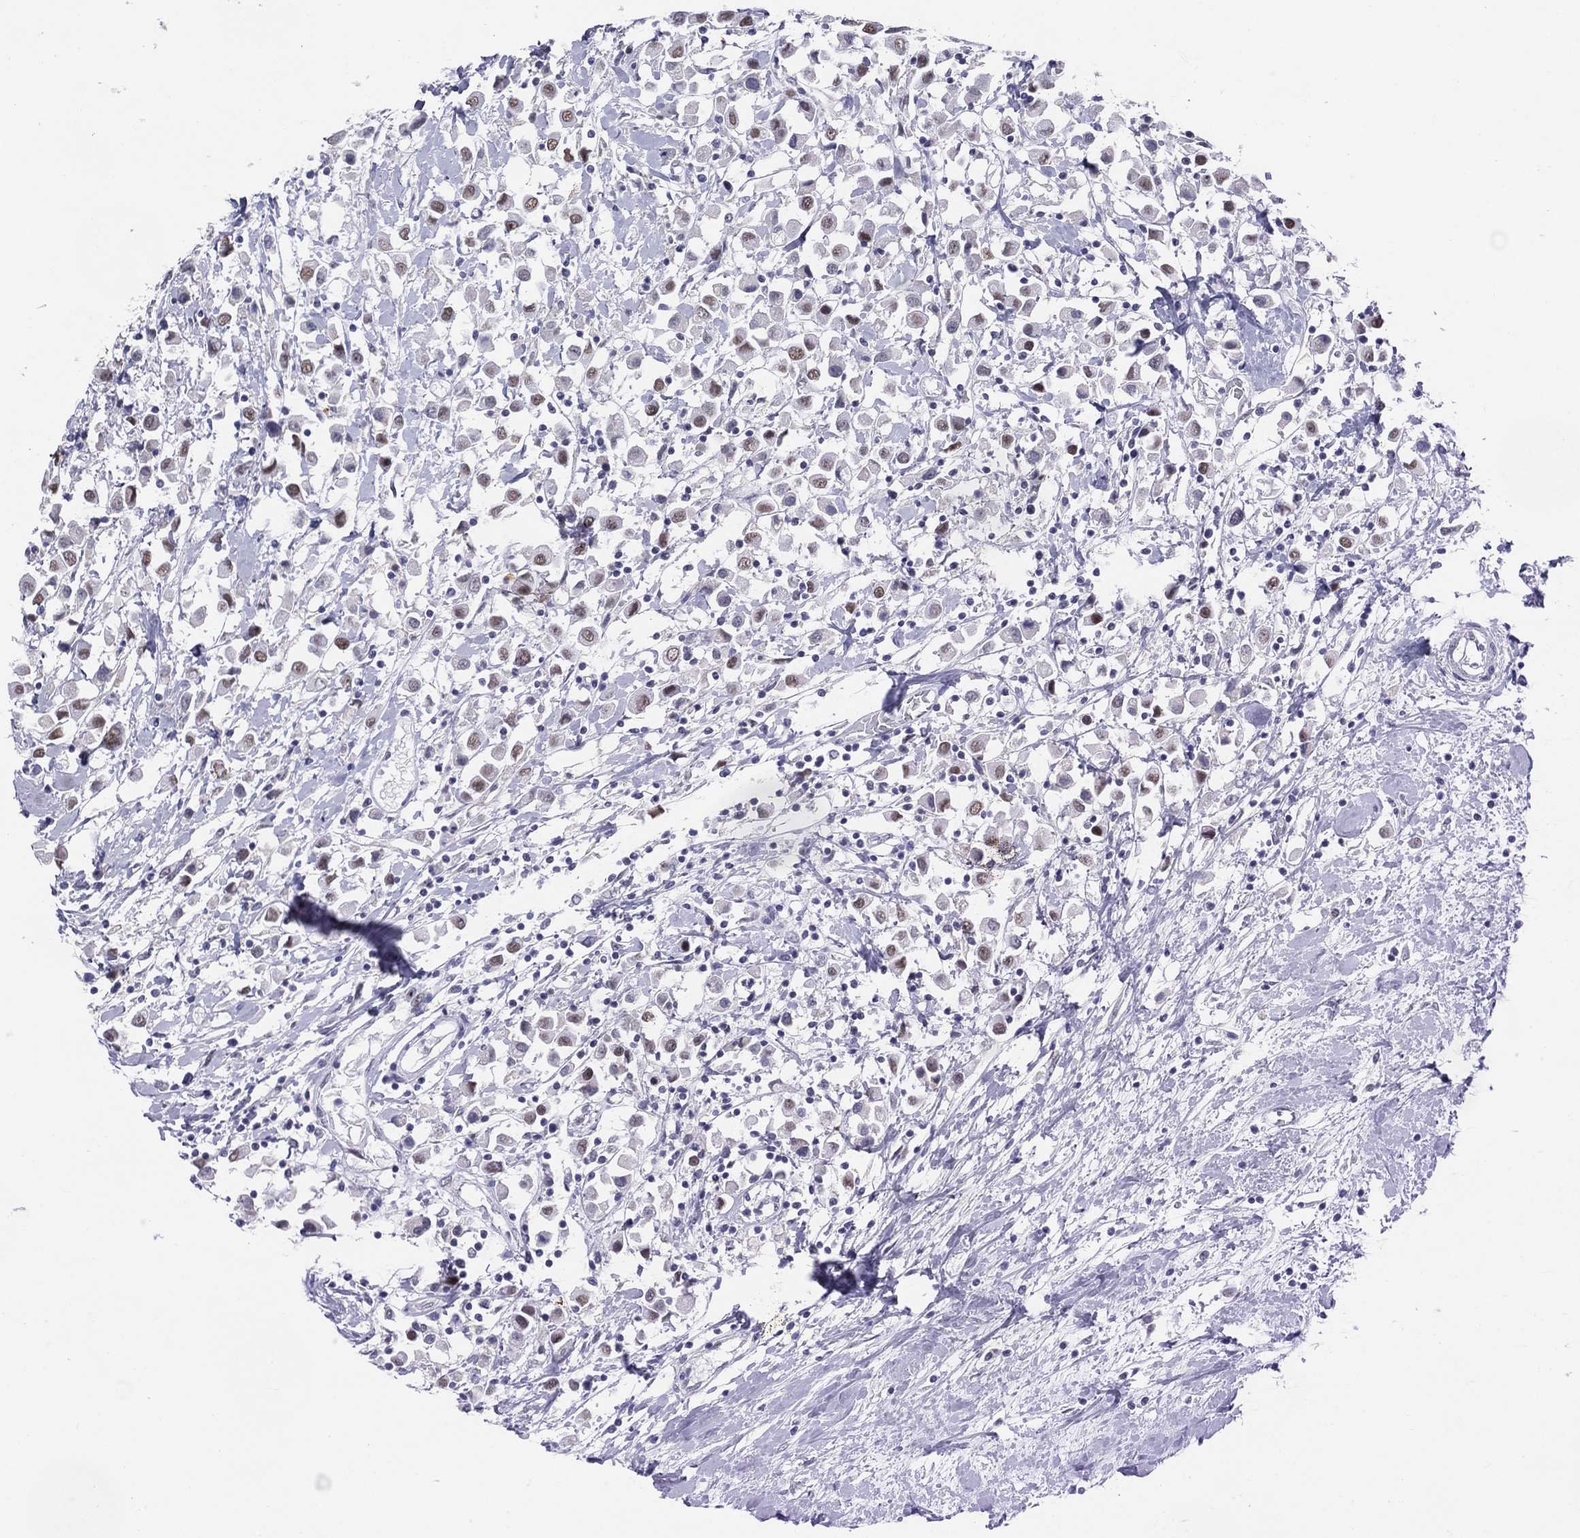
{"staining": {"intensity": "moderate", "quantity": "<25%", "location": "nuclear"}, "tissue": "breast cancer", "cell_type": "Tumor cells", "image_type": "cancer", "snomed": [{"axis": "morphology", "description": "Duct carcinoma"}, {"axis": "topography", "description": "Breast"}], "caption": "There is low levels of moderate nuclear staining in tumor cells of invasive ductal carcinoma (breast), as demonstrated by immunohistochemical staining (brown color).", "gene": "CFAP58", "patient": {"sex": "female", "age": 61}}